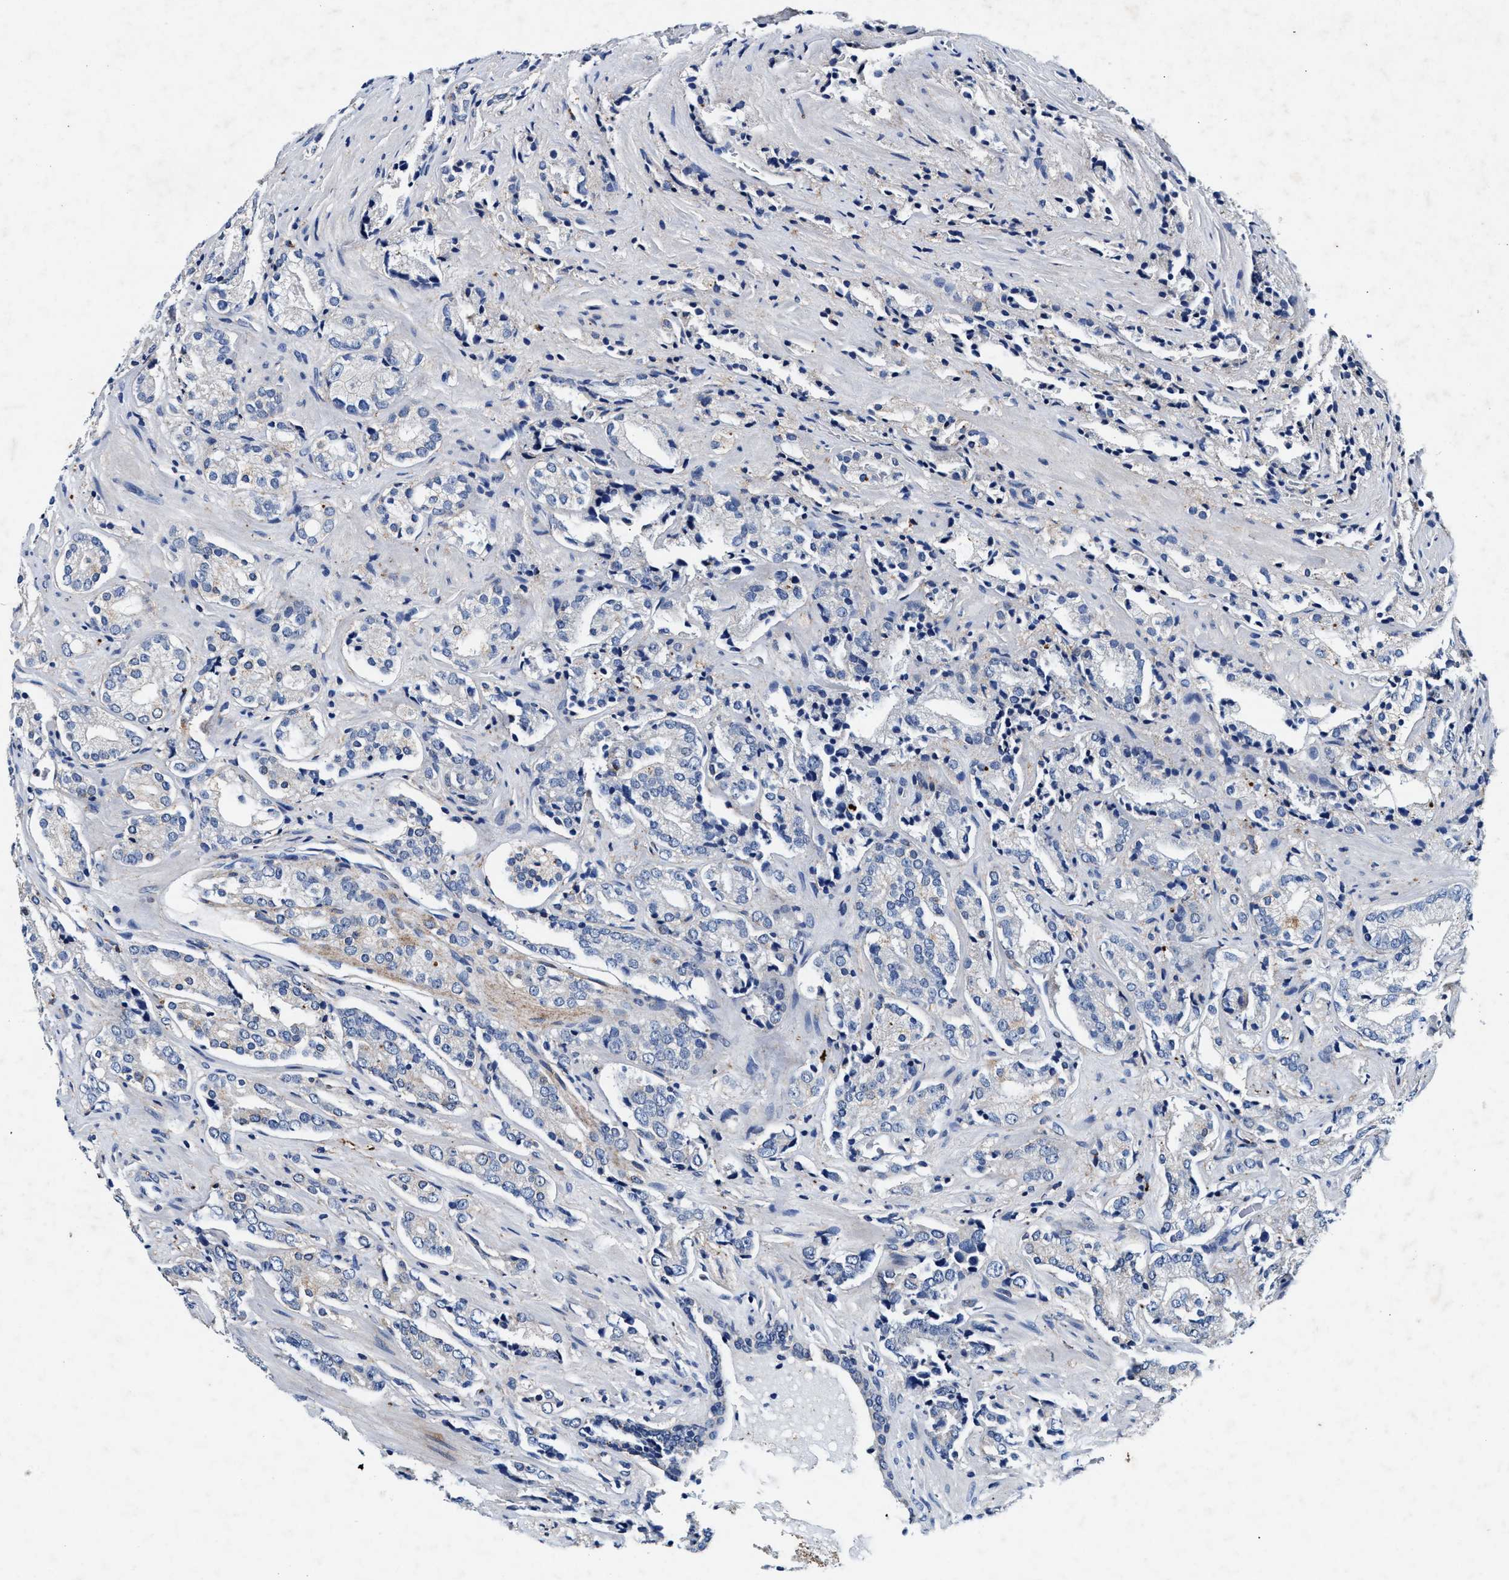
{"staining": {"intensity": "negative", "quantity": "none", "location": "none"}, "tissue": "prostate cancer", "cell_type": "Tumor cells", "image_type": "cancer", "snomed": [{"axis": "morphology", "description": "Adenocarcinoma, High grade"}, {"axis": "topography", "description": "Prostate"}], "caption": "Tumor cells show no significant protein positivity in prostate adenocarcinoma (high-grade).", "gene": "SLC8A1", "patient": {"sex": "male", "age": 71}}